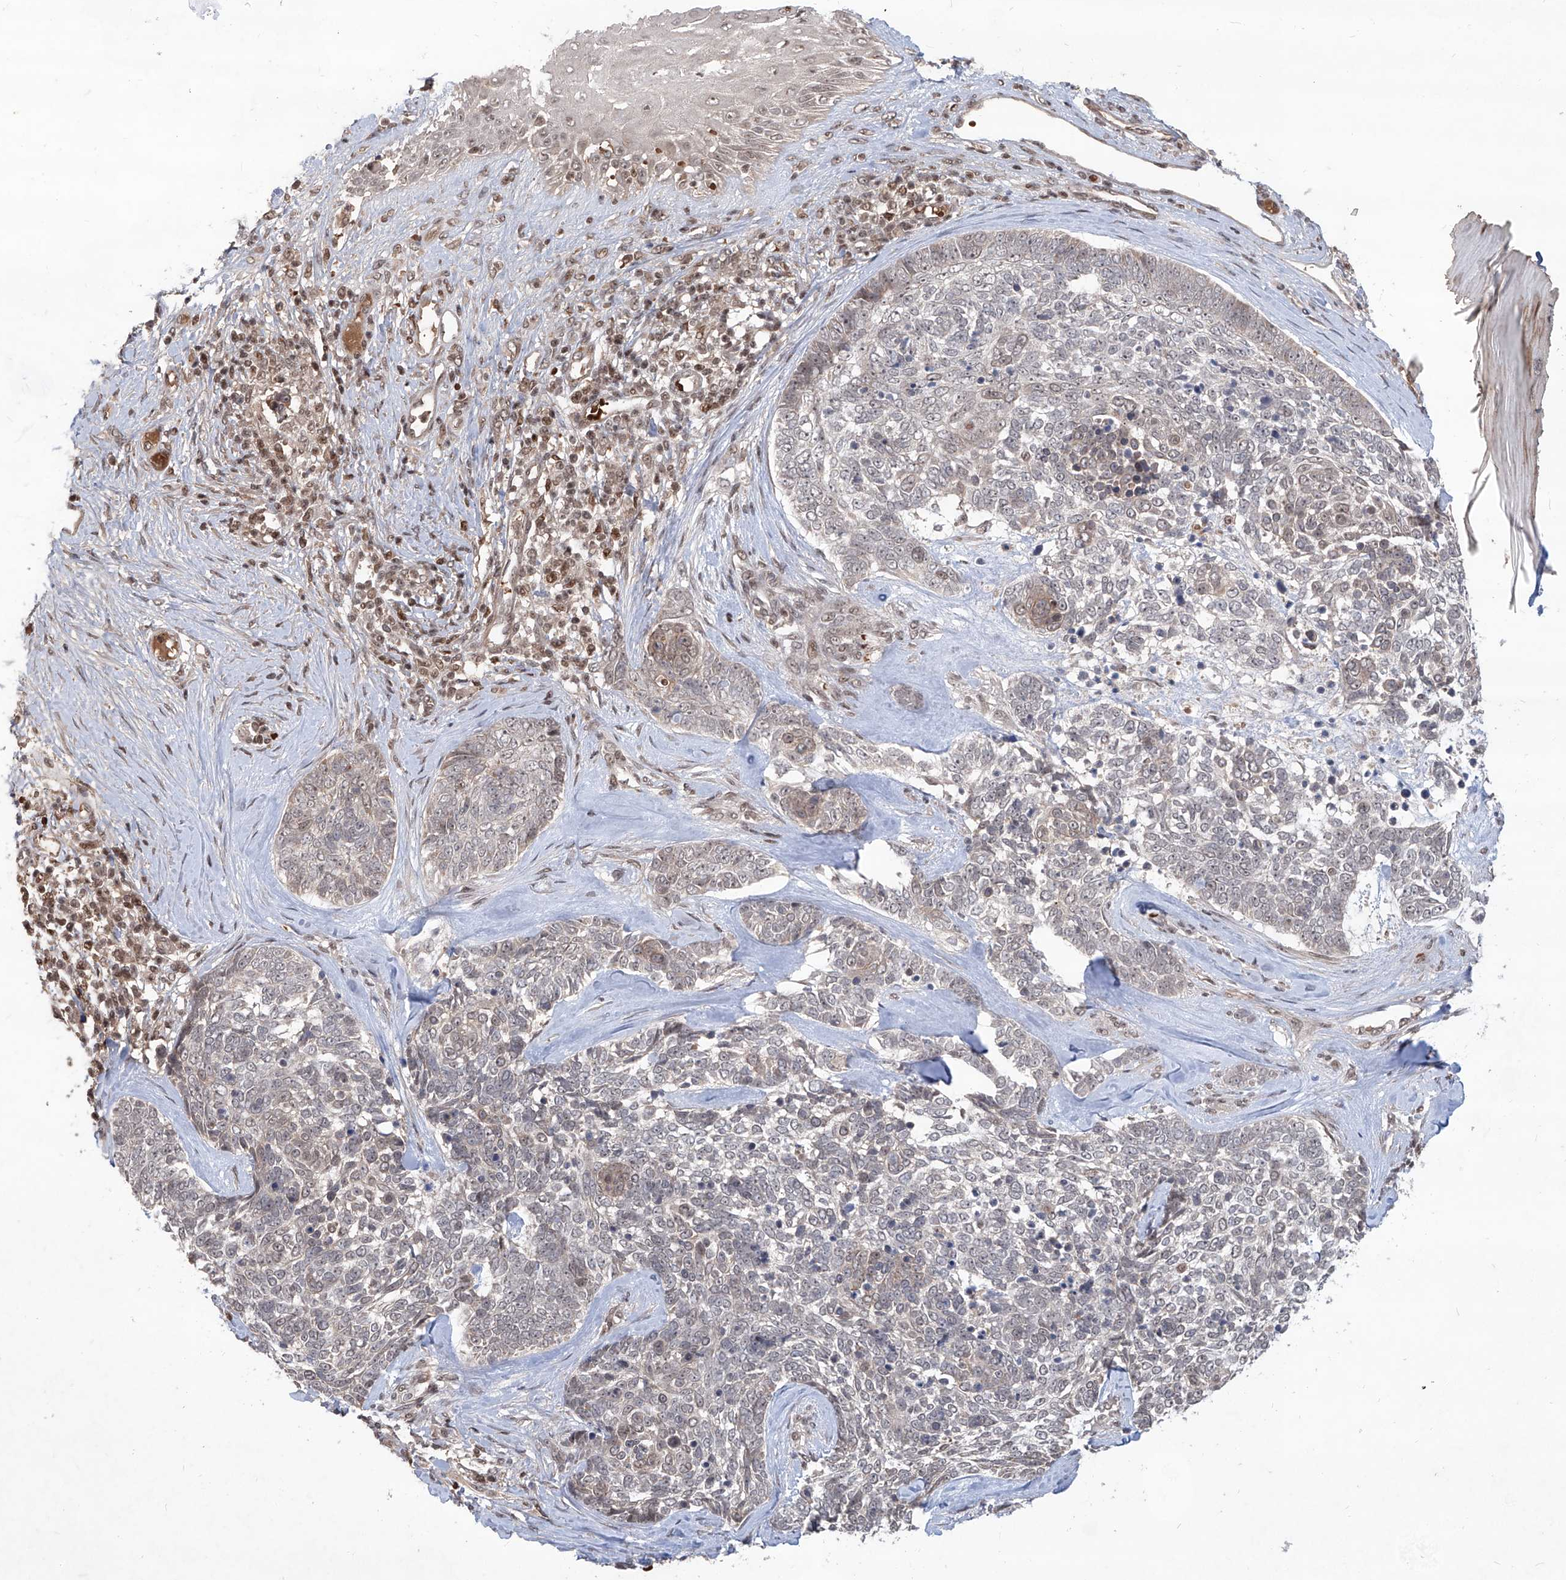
{"staining": {"intensity": "weak", "quantity": "<25%", "location": "nuclear"}, "tissue": "skin cancer", "cell_type": "Tumor cells", "image_type": "cancer", "snomed": [{"axis": "morphology", "description": "Basal cell carcinoma"}, {"axis": "topography", "description": "Skin"}], "caption": "Immunohistochemistry (IHC) photomicrograph of neoplastic tissue: skin cancer stained with DAB (3,3'-diaminobenzidine) demonstrates no significant protein positivity in tumor cells.", "gene": "IRF2", "patient": {"sex": "female", "age": 81}}